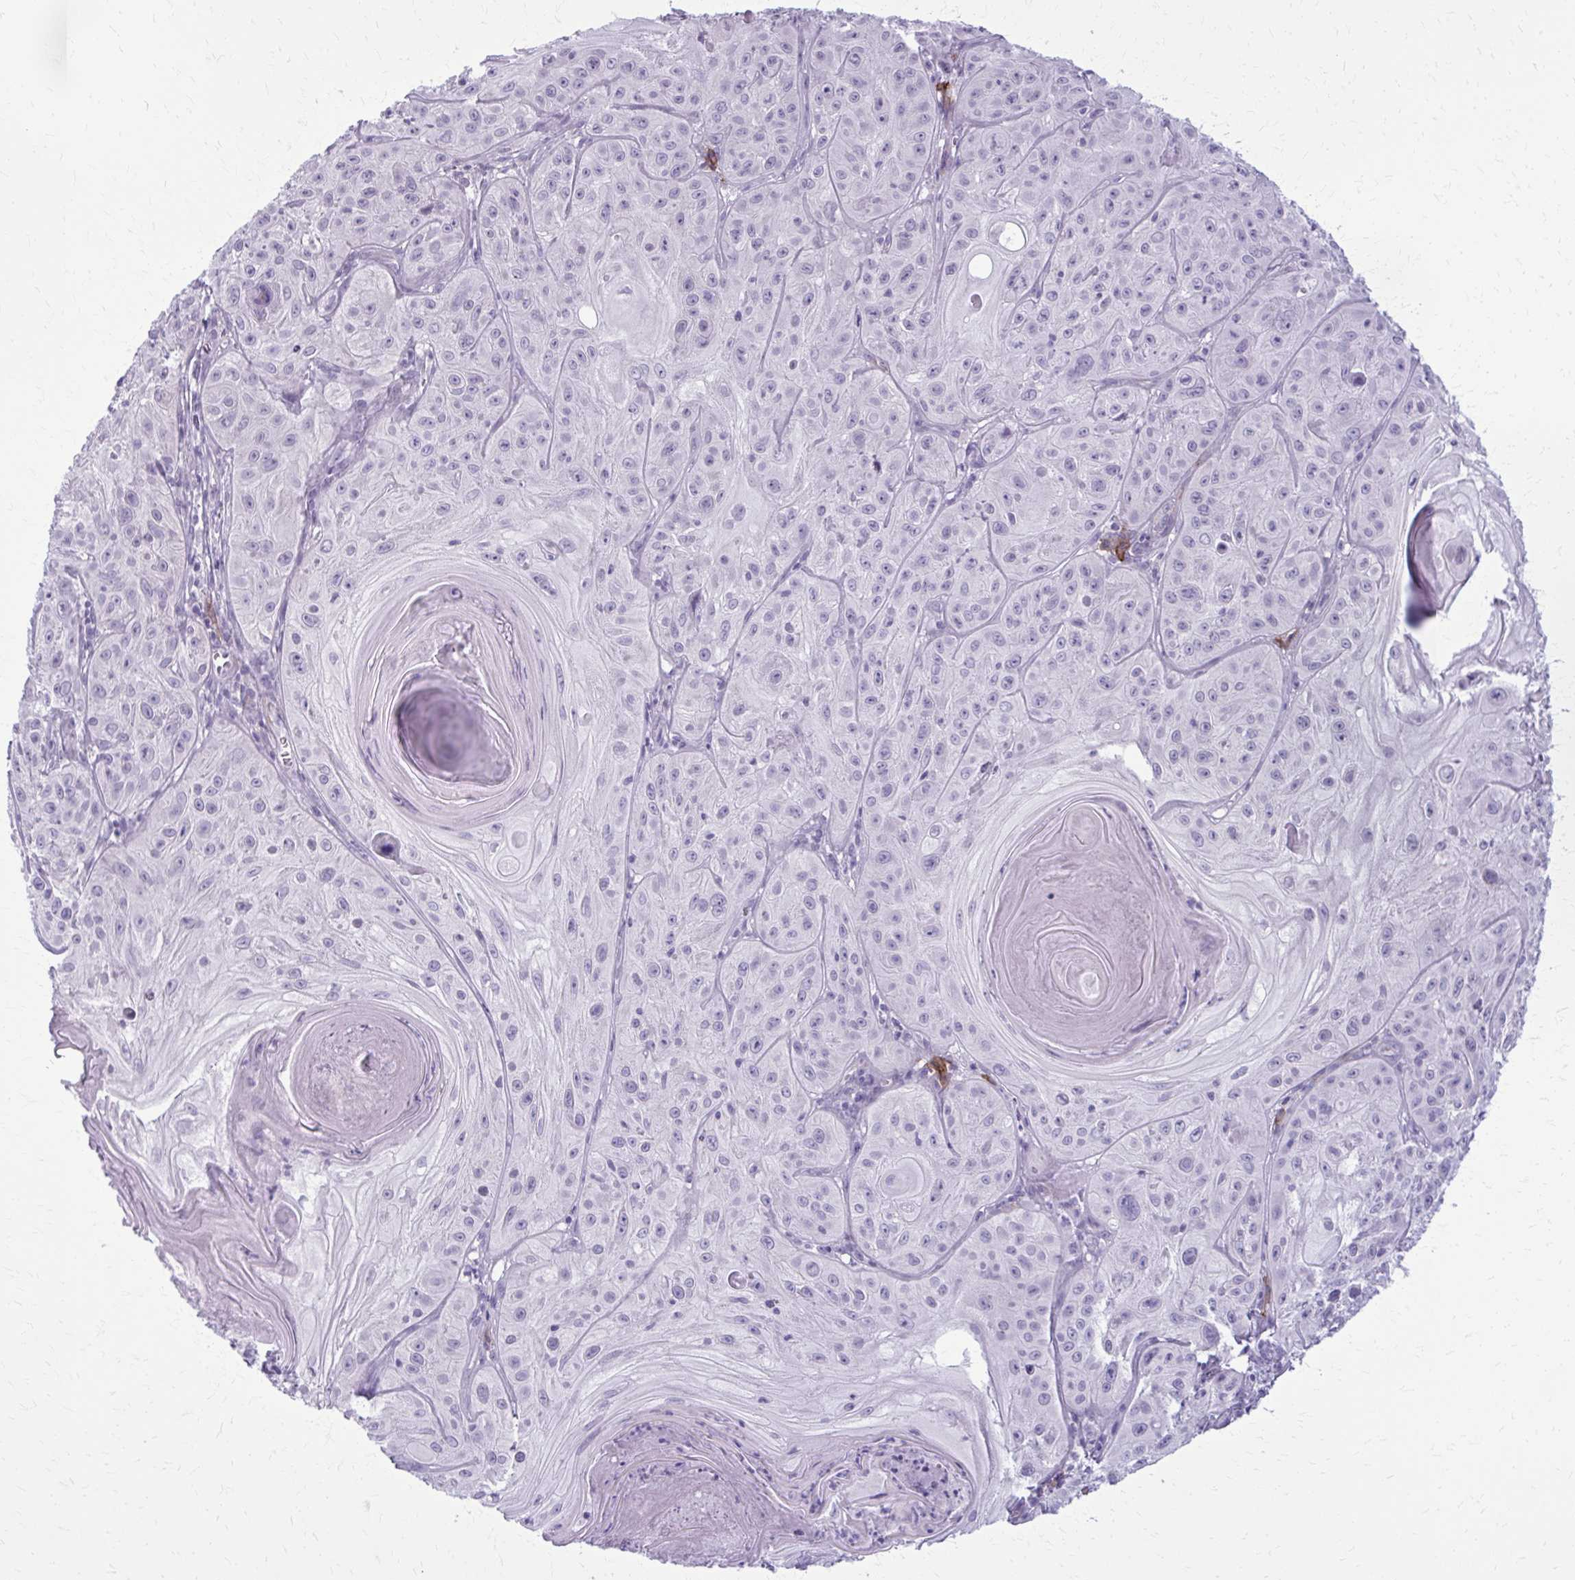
{"staining": {"intensity": "negative", "quantity": "none", "location": "none"}, "tissue": "skin cancer", "cell_type": "Tumor cells", "image_type": "cancer", "snomed": [{"axis": "morphology", "description": "Squamous cell carcinoma, NOS"}, {"axis": "topography", "description": "Skin"}], "caption": "IHC histopathology image of squamous cell carcinoma (skin) stained for a protein (brown), which reveals no staining in tumor cells.", "gene": "CD38", "patient": {"sex": "male", "age": 85}}